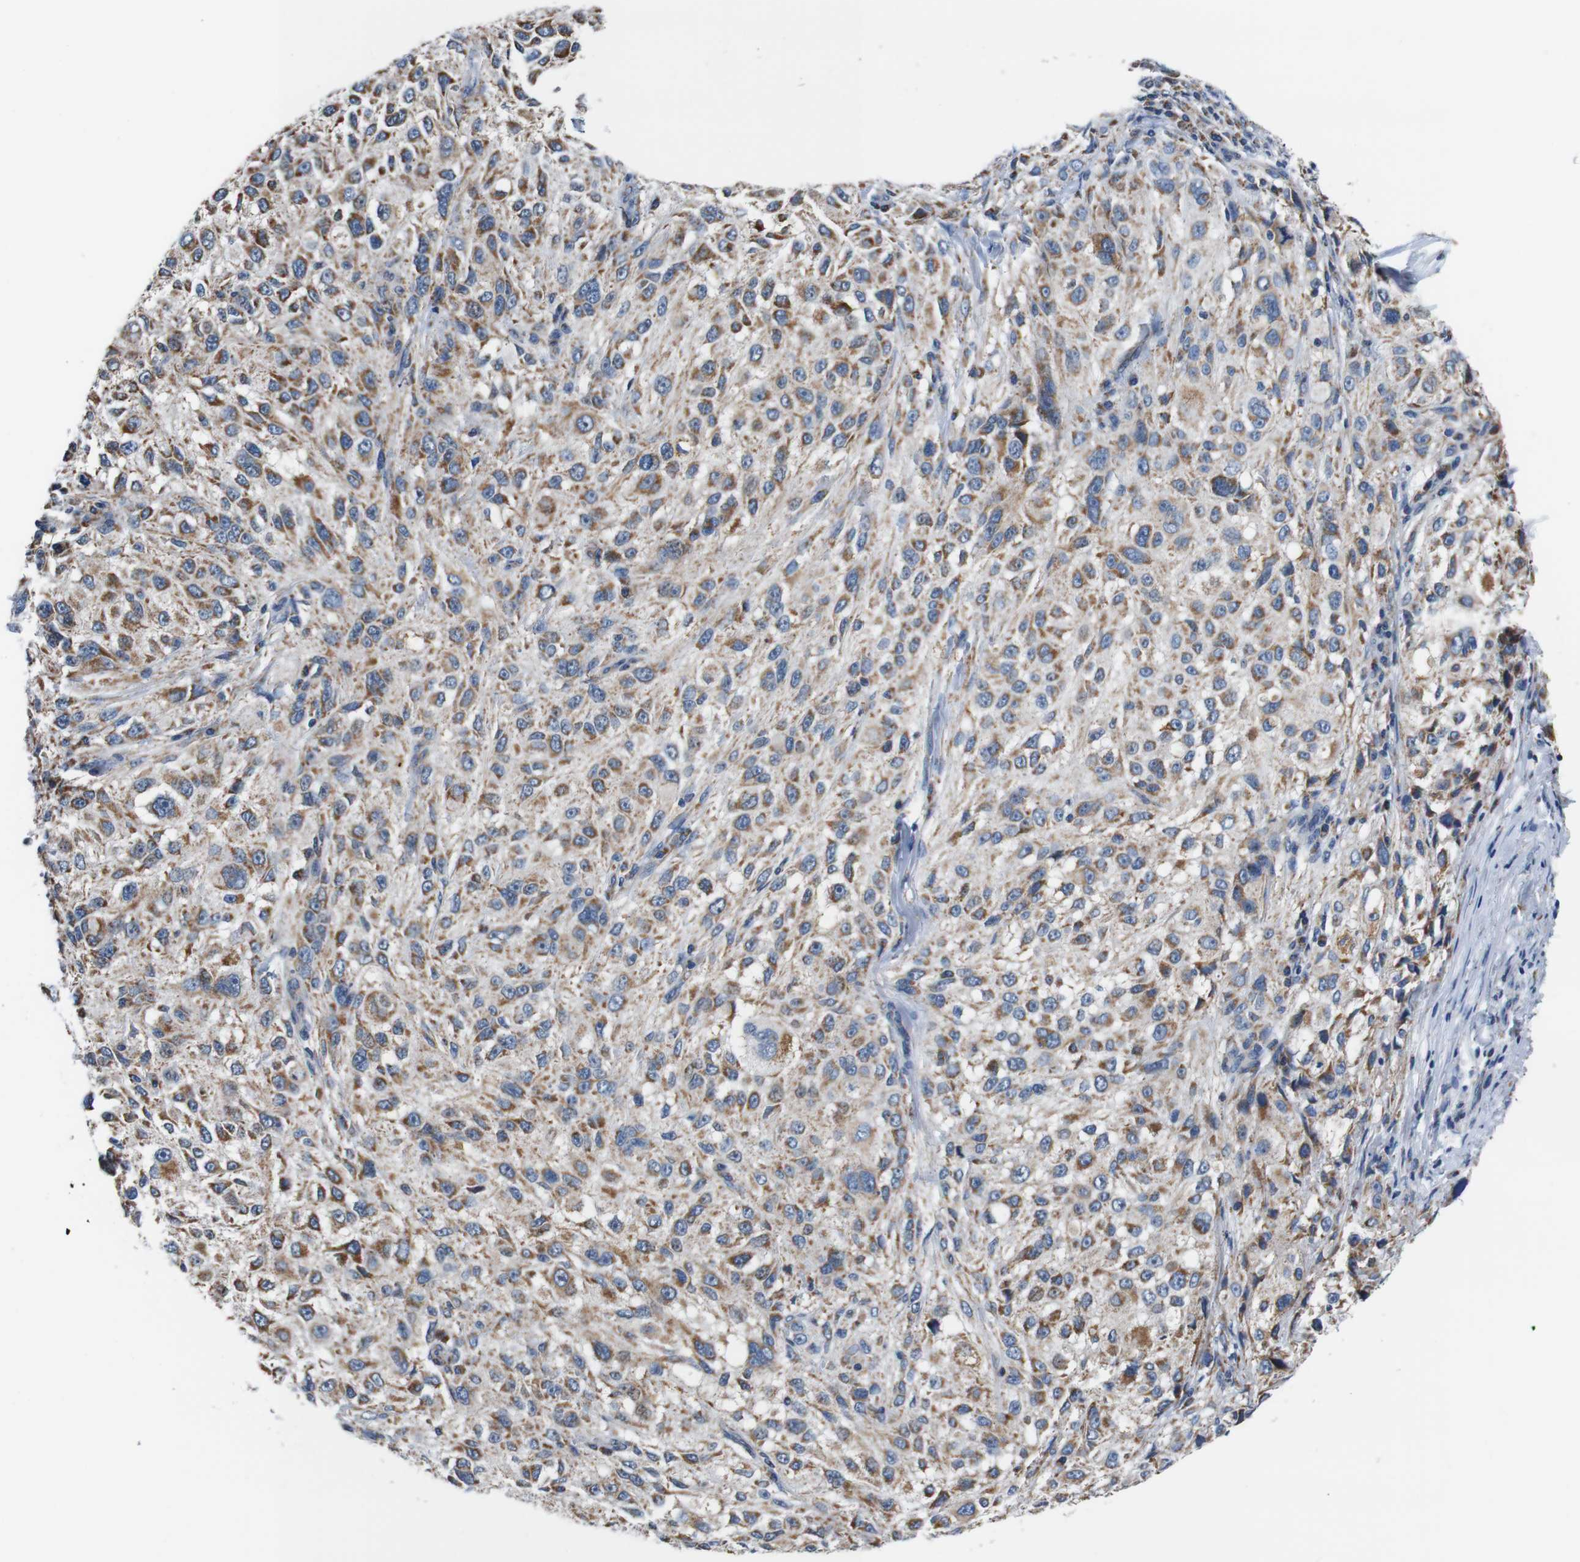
{"staining": {"intensity": "moderate", "quantity": ">75%", "location": "cytoplasmic/membranous"}, "tissue": "melanoma", "cell_type": "Tumor cells", "image_type": "cancer", "snomed": [{"axis": "morphology", "description": "Necrosis, NOS"}, {"axis": "morphology", "description": "Malignant melanoma, NOS"}, {"axis": "topography", "description": "Skin"}], "caption": "The histopathology image displays immunohistochemical staining of malignant melanoma. There is moderate cytoplasmic/membranous staining is identified in about >75% of tumor cells.", "gene": "LRP4", "patient": {"sex": "female", "age": 87}}